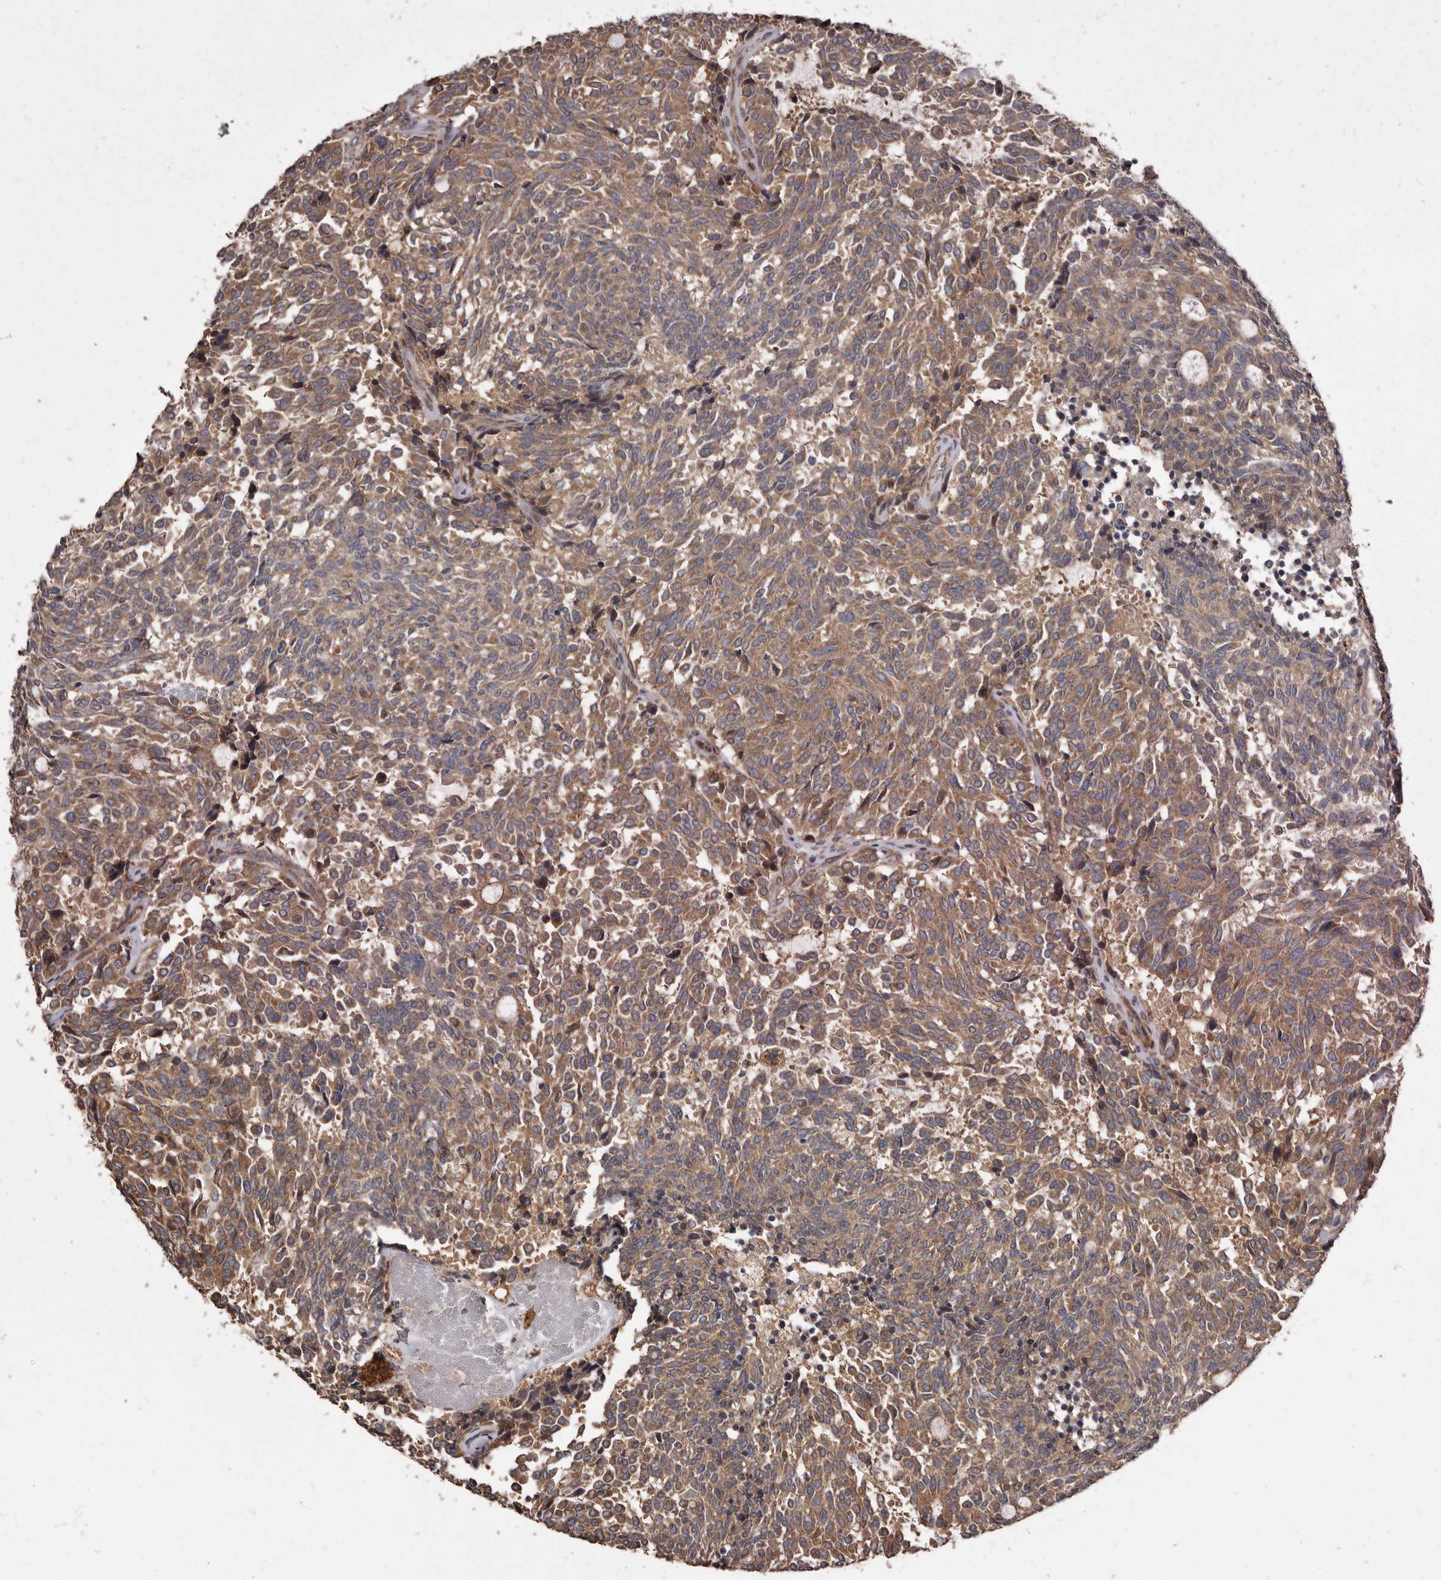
{"staining": {"intensity": "moderate", "quantity": ">75%", "location": "cytoplasmic/membranous"}, "tissue": "carcinoid", "cell_type": "Tumor cells", "image_type": "cancer", "snomed": [{"axis": "morphology", "description": "Carcinoid, malignant, NOS"}, {"axis": "topography", "description": "Pancreas"}], "caption": "Immunohistochemical staining of malignant carcinoid exhibits moderate cytoplasmic/membranous protein staining in approximately >75% of tumor cells.", "gene": "ARHGEF5", "patient": {"sex": "female", "age": 54}}